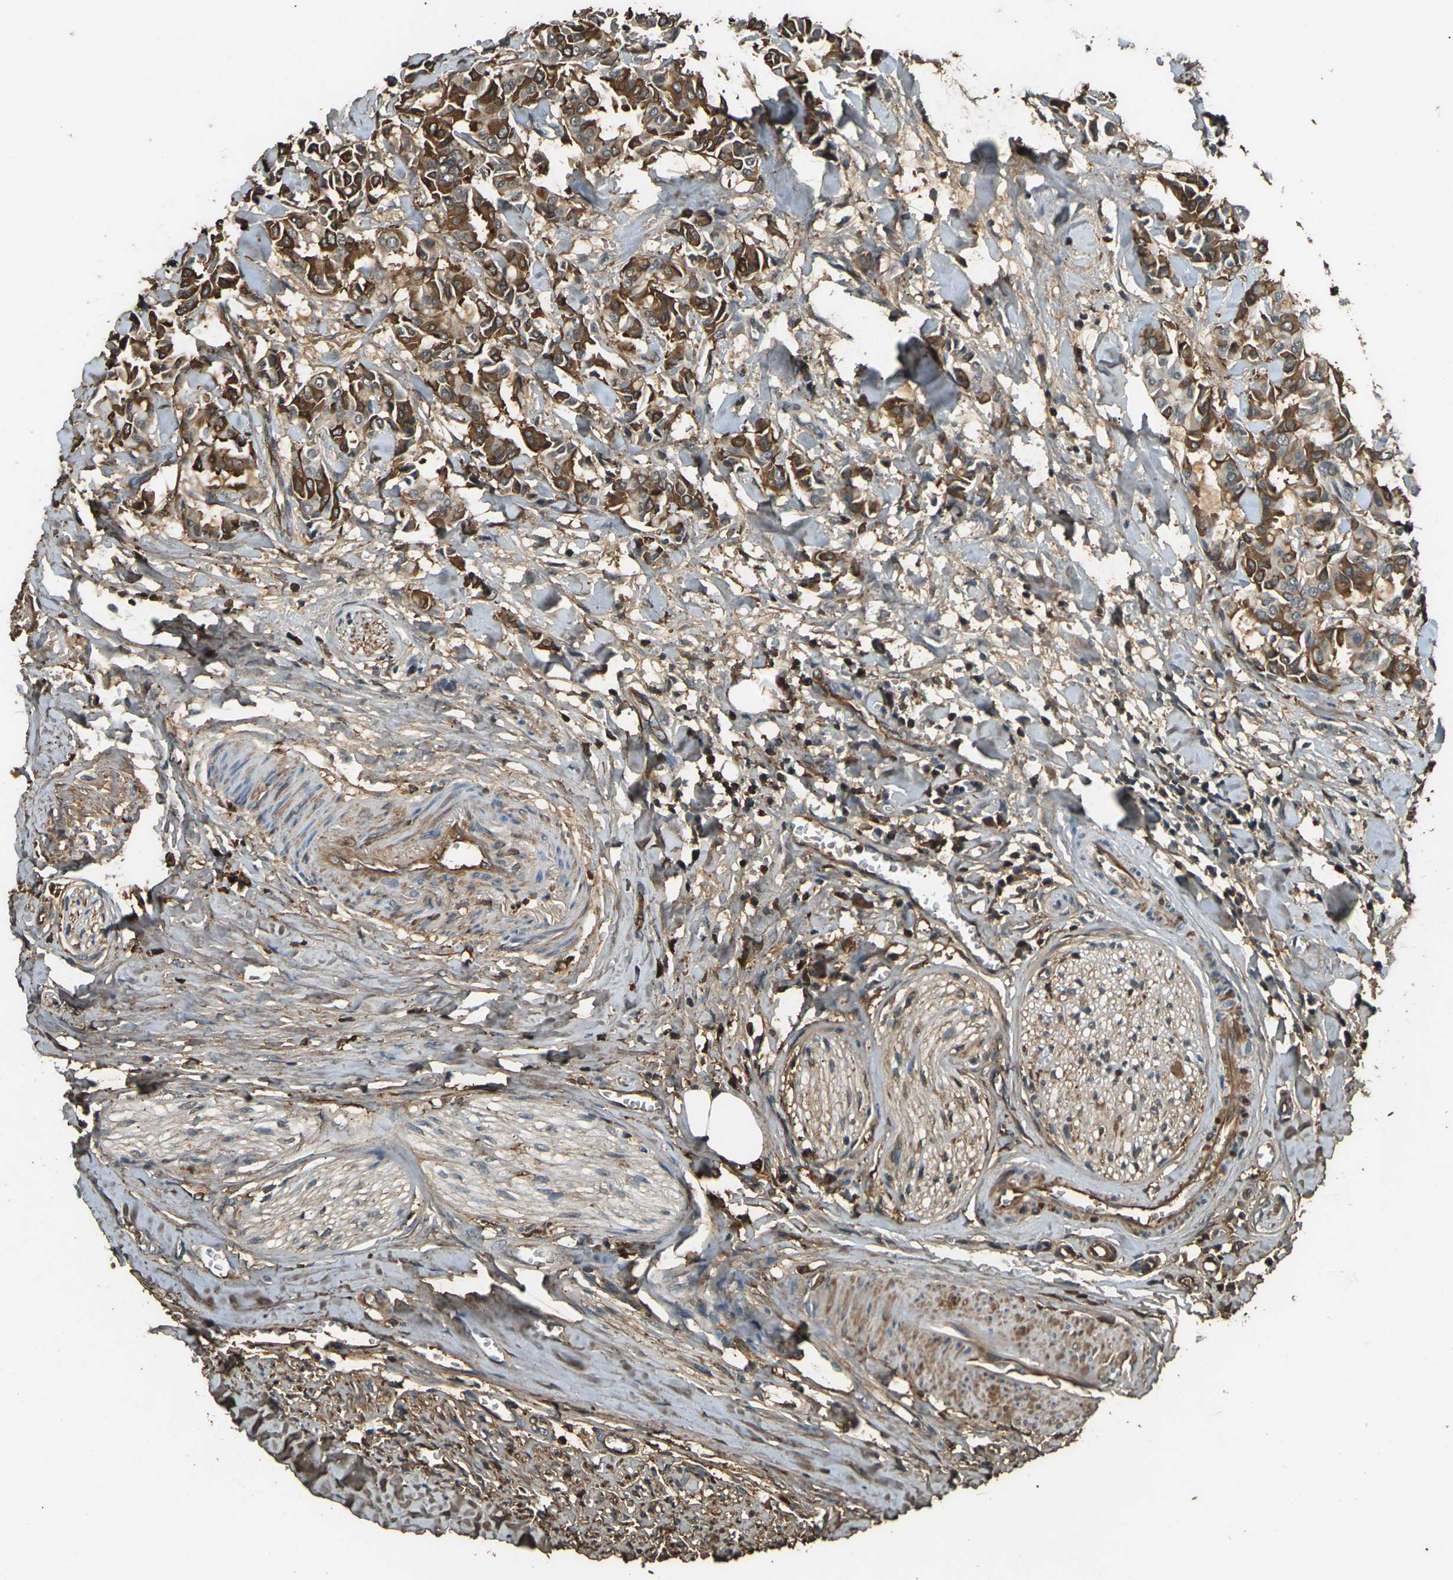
{"staining": {"intensity": "strong", "quantity": ">75%", "location": "cytoplasmic/membranous"}, "tissue": "head and neck cancer", "cell_type": "Tumor cells", "image_type": "cancer", "snomed": [{"axis": "morphology", "description": "Adenocarcinoma, NOS"}, {"axis": "topography", "description": "Salivary gland"}, {"axis": "topography", "description": "Head-Neck"}], "caption": "Tumor cells display high levels of strong cytoplasmic/membranous expression in approximately >75% of cells in head and neck cancer (adenocarcinoma).", "gene": "CYP1B1", "patient": {"sex": "female", "age": 59}}